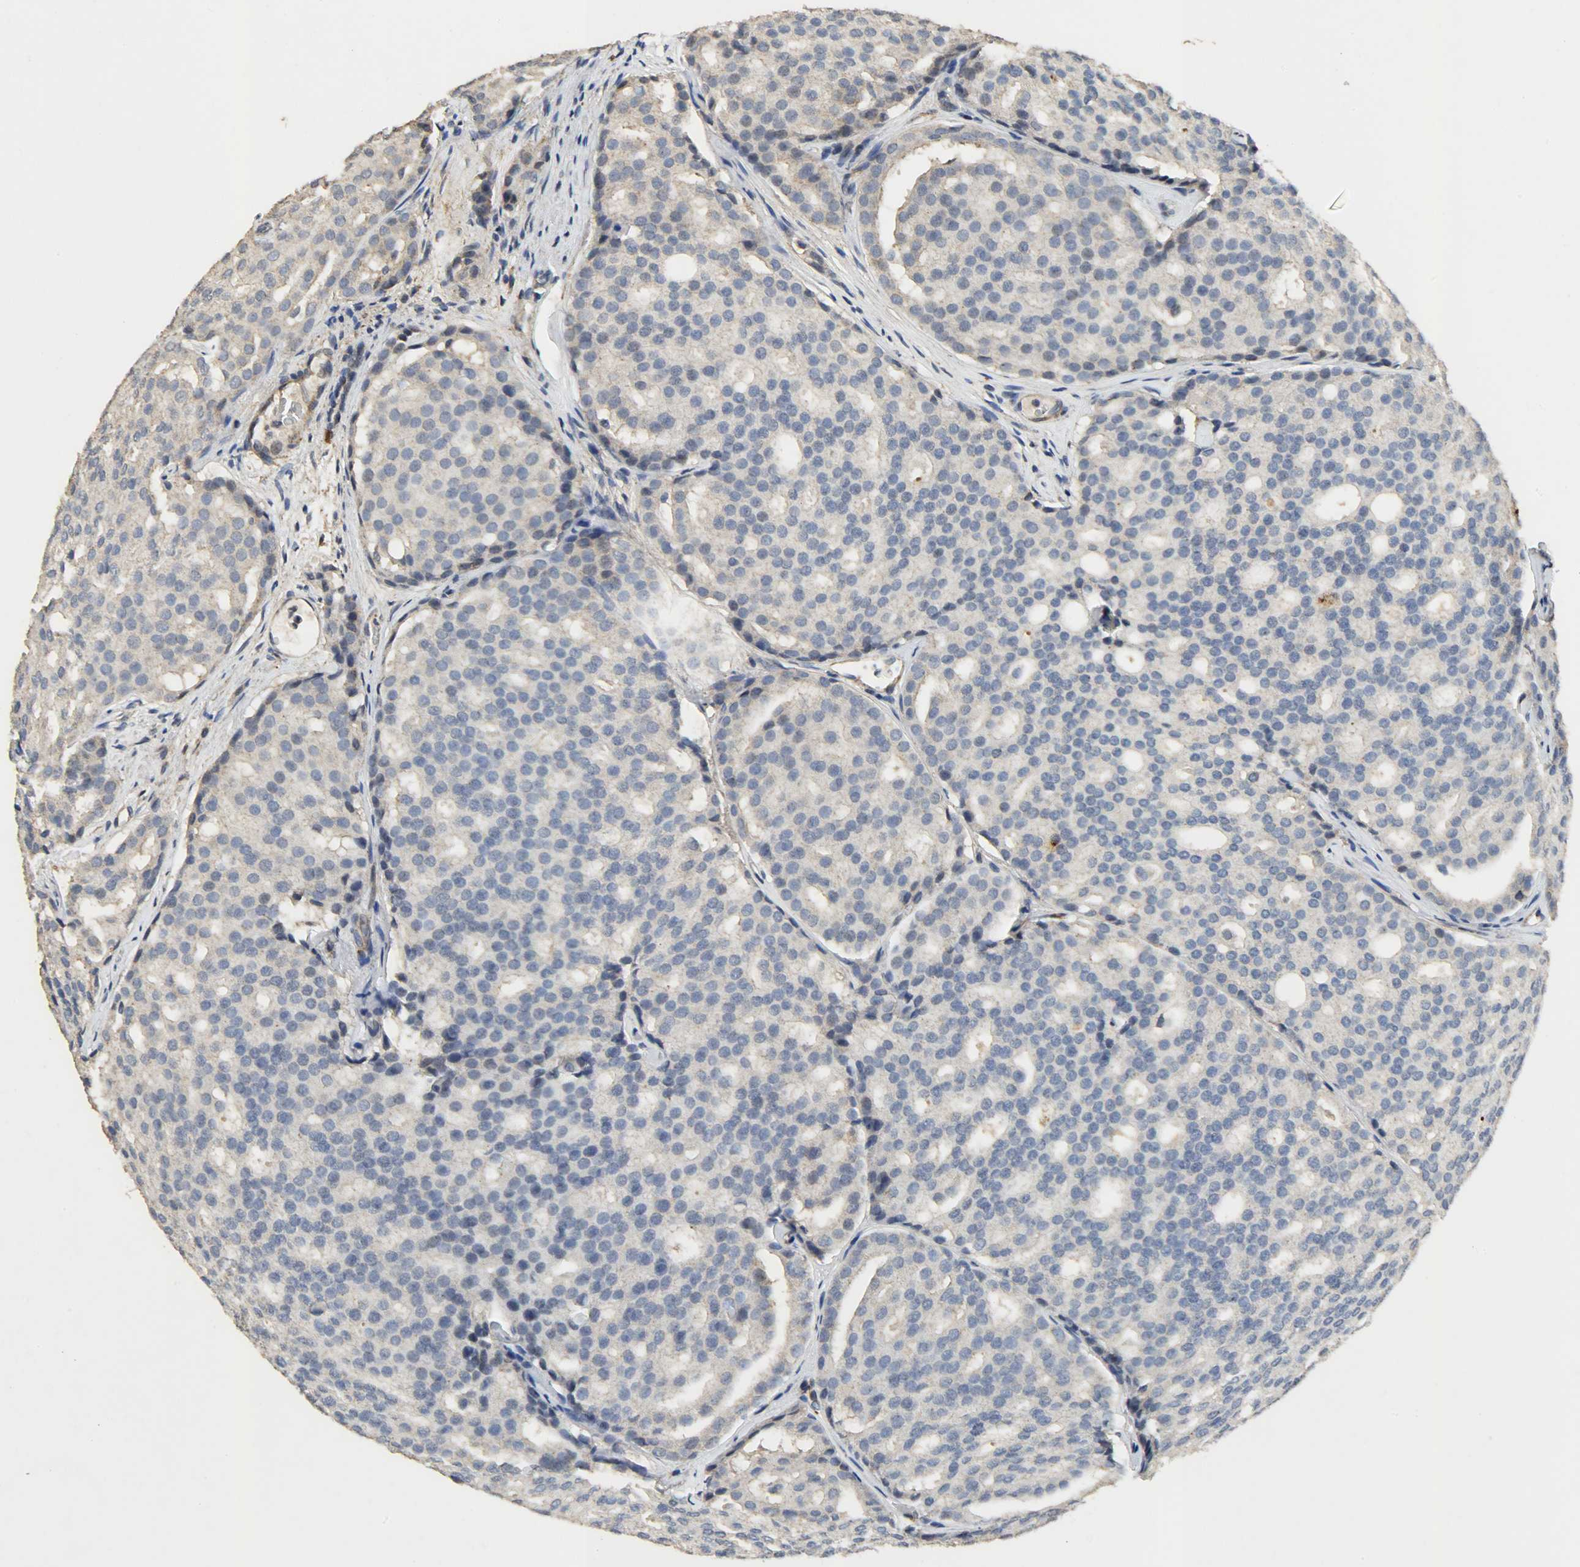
{"staining": {"intensity": "negative", "quantity": "none", "location": "none"}, "tissue": "prostate cancer", "cell_type": "Tumor cells", "image_type": "cancer", "snomed": [{"axis": "morphology", "description": "Adenocarcinoma, High grade"}, {"axis": "topography", "description": "Prostate"}], "caption": "A photomicrograph of human prostate cancer is negative for staining in tumor cells.", "gene": "TPM4", "patient": {"sex": "male", "age": 64}}